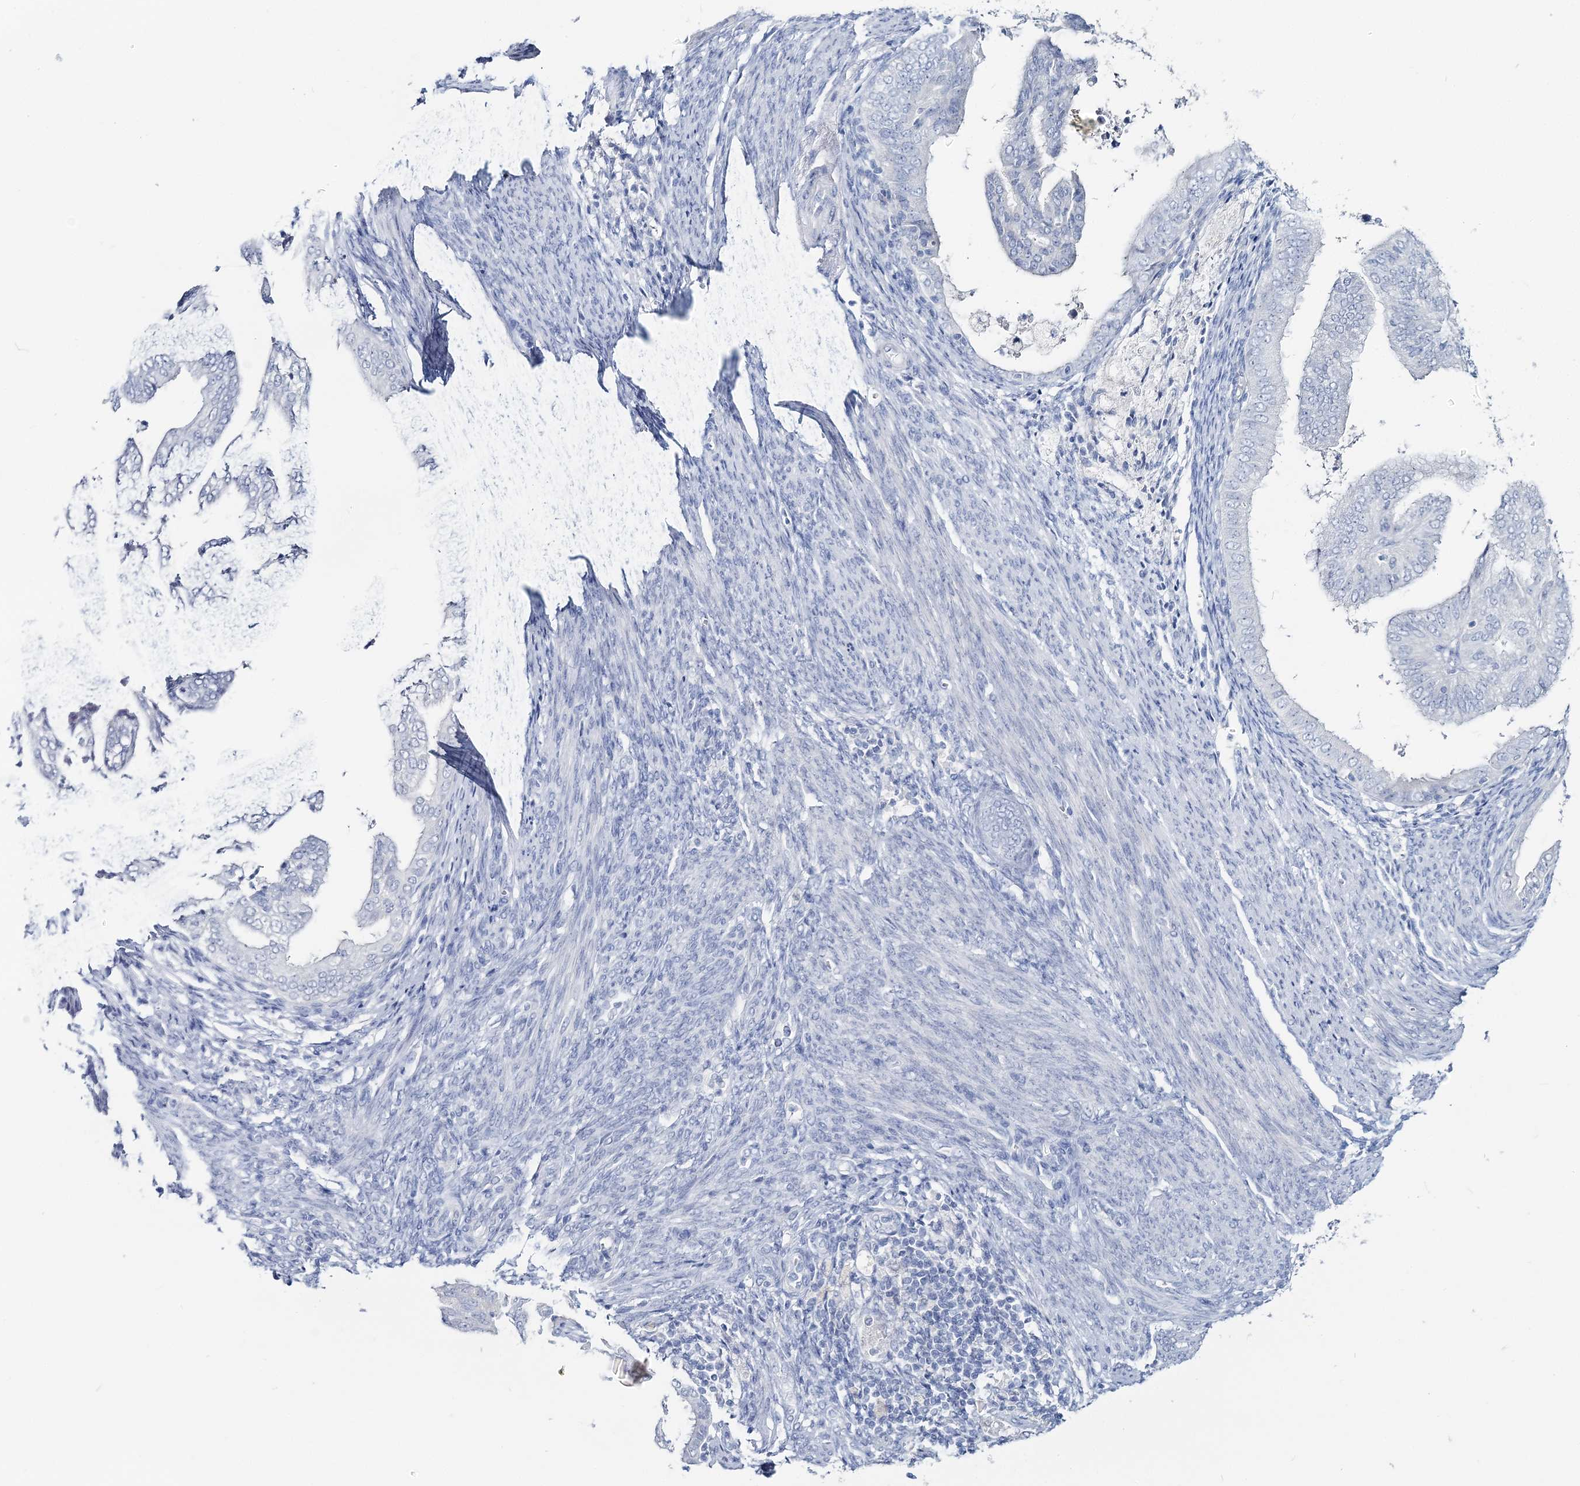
{"staining": {"intensity": "negative", "quantity": "none", "location": "none"}, "tissue": "endometrial cancer", "cell_type": "Tumor cells", "image_type": "cancer", "snomed": [{"axis": "morphology", "description": "Adenocarcinoma, NOS"}, {"axis": "topography", "description": "Endometrium"}], "caption": "Tumor cells are negative for brown protein staining in adenocarcinoma (endometrial).", "gene": "CYP3A4", "patient": {"sex": "female", "age": 58}}